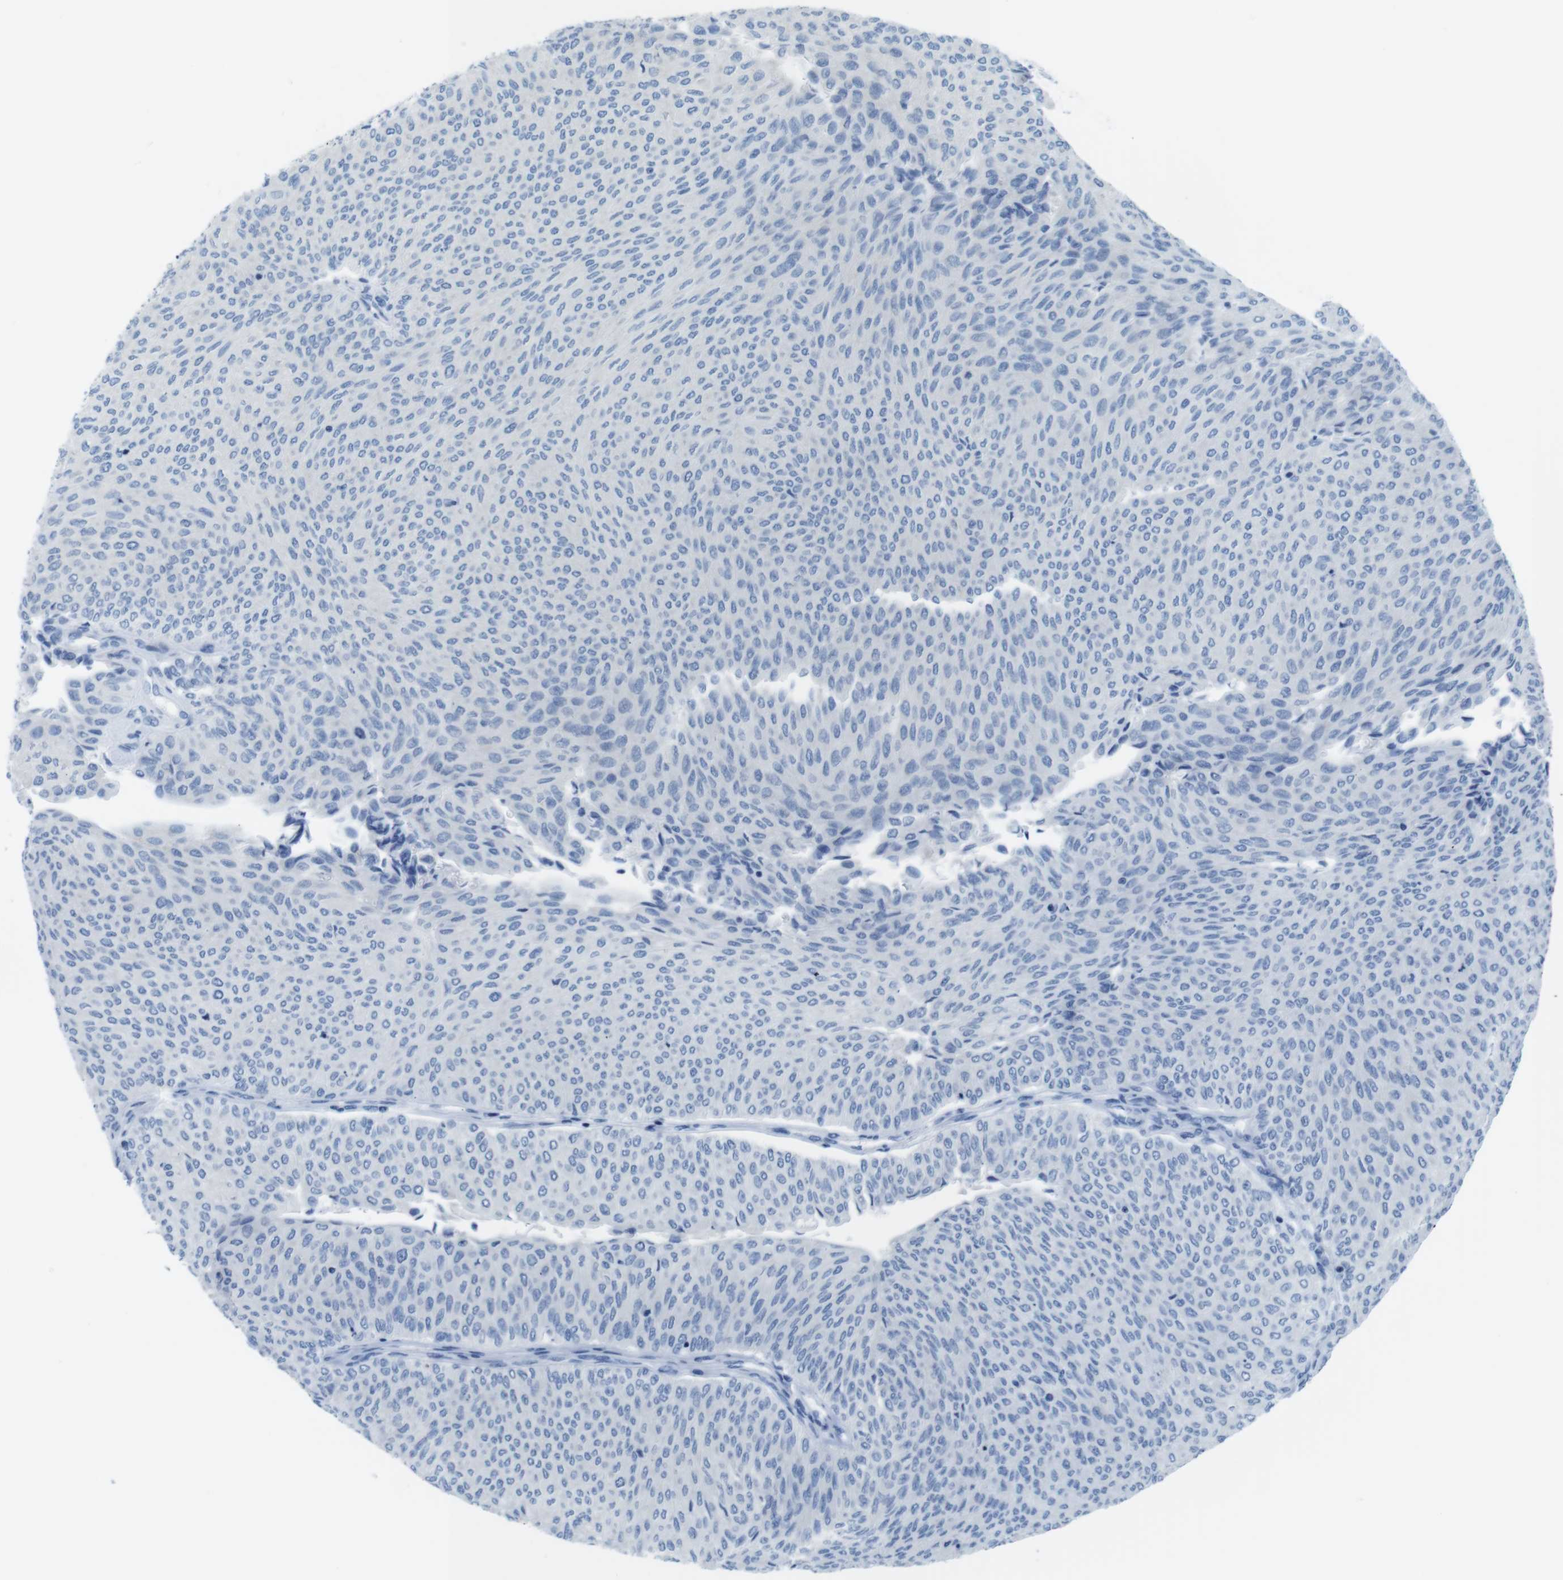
{"staining": {"intensity": "negative", "quantity": "none", "location": "none"}, "tissue": "urothelial cancer", "cell_type": "Tumor cells", "image_type": "cancer", "snomed": [{"axis": "morphology", "description": "Urothelial carcinoma, Low grade"}, {"axis": "topography", "description": "Urinary bladder"}], "caption": "DAB immunohistochemical staining of urothelial cancer reveals no significant expression in tumor cells.", "gene": "ASIC5", "patient": {"sex": "male", "age": 78}}